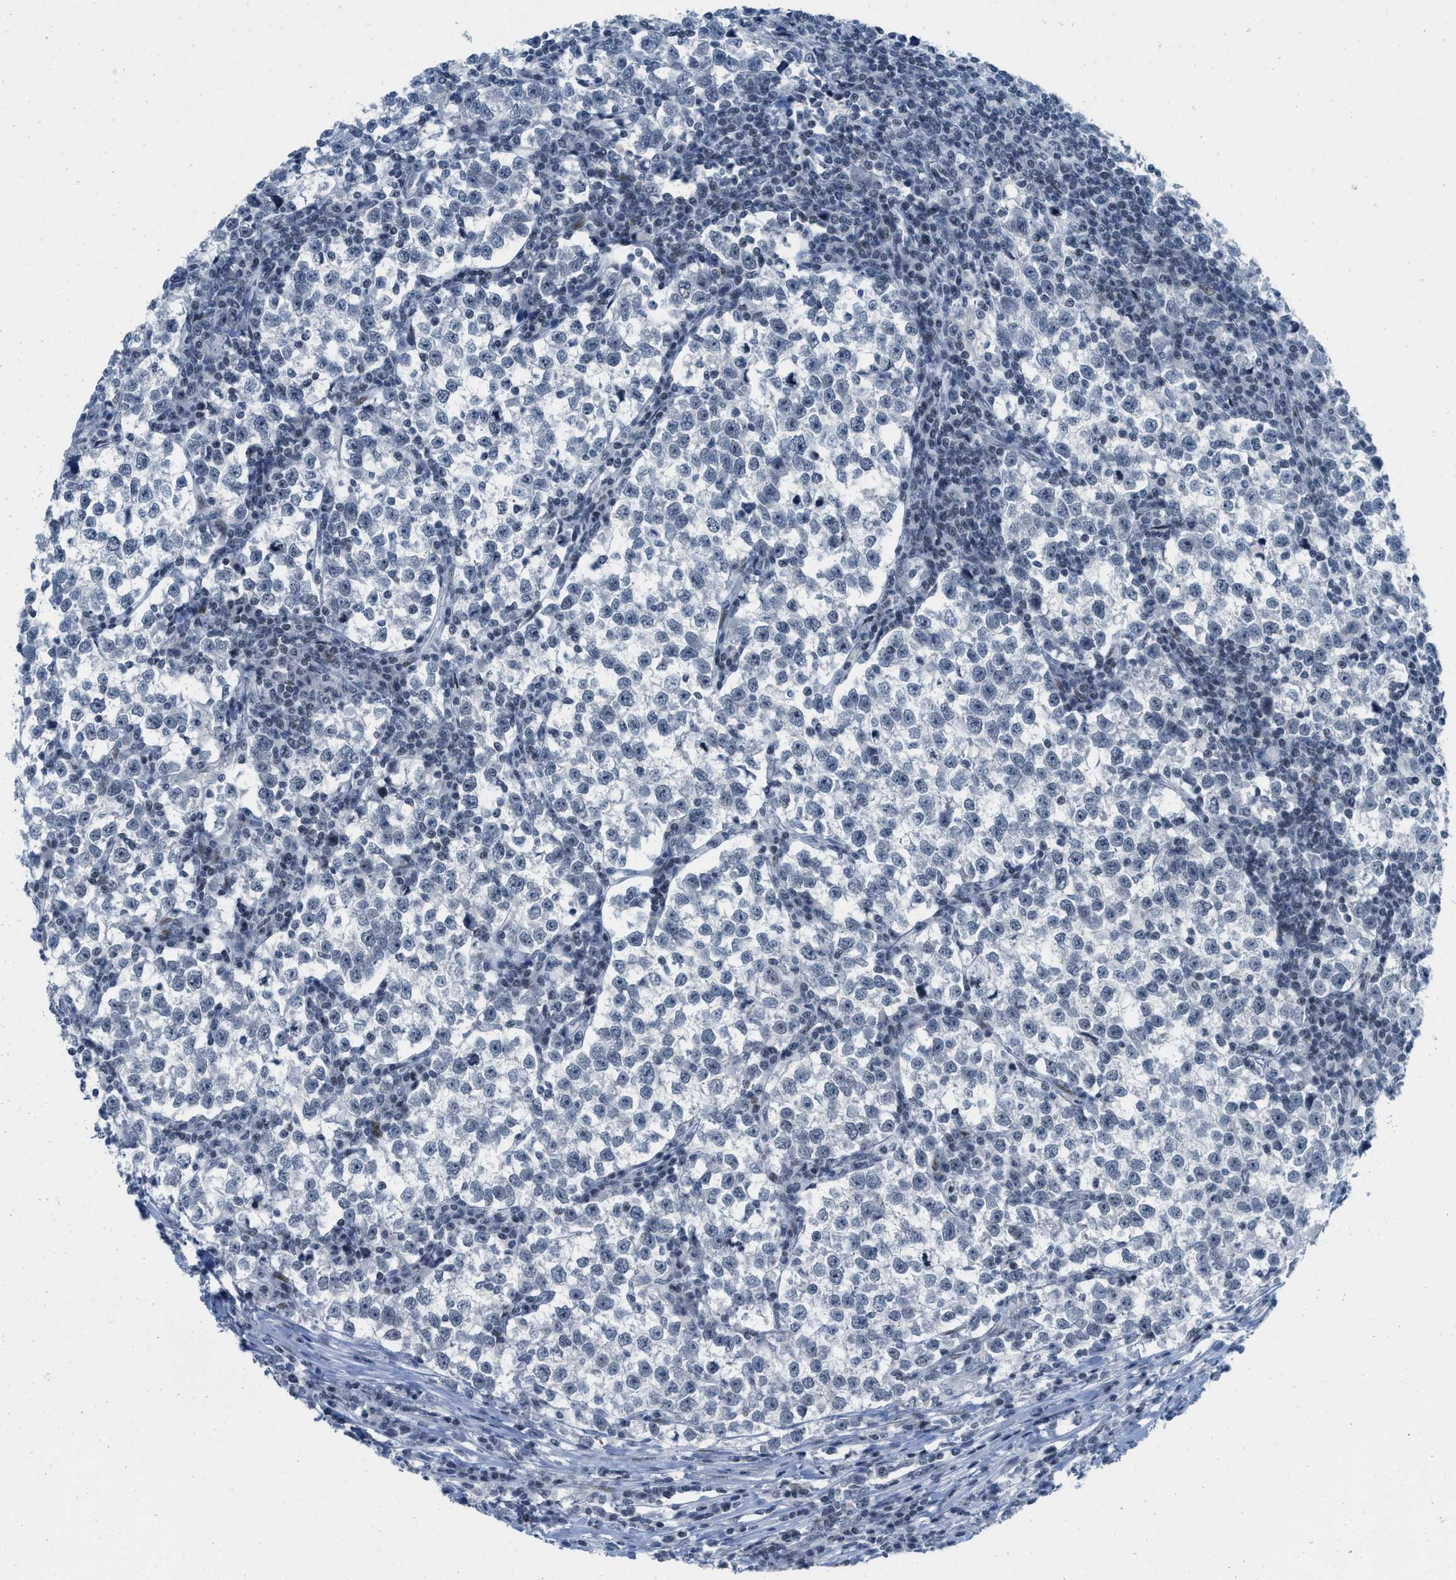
{"staining": {"intensity": "negative", "quantity": "none", "location": "none"}, "tissue": "testis cancer", "cell_type": "Tumor cells", "image_type": "cancer", "snomed": [{"axis": "morphology", "description": "Normal tissue, NOS"}, {"axis": "morphology", "description": "Seminoma, NOS"}, {"axis": "topography", "description": "Testis"}], "caption": "A histopathology image of testis cancer stained for a protein shows no brown staining in tumor cells.", "gene": "PBX1", "patient": {"sex": "male", "age": 43}}